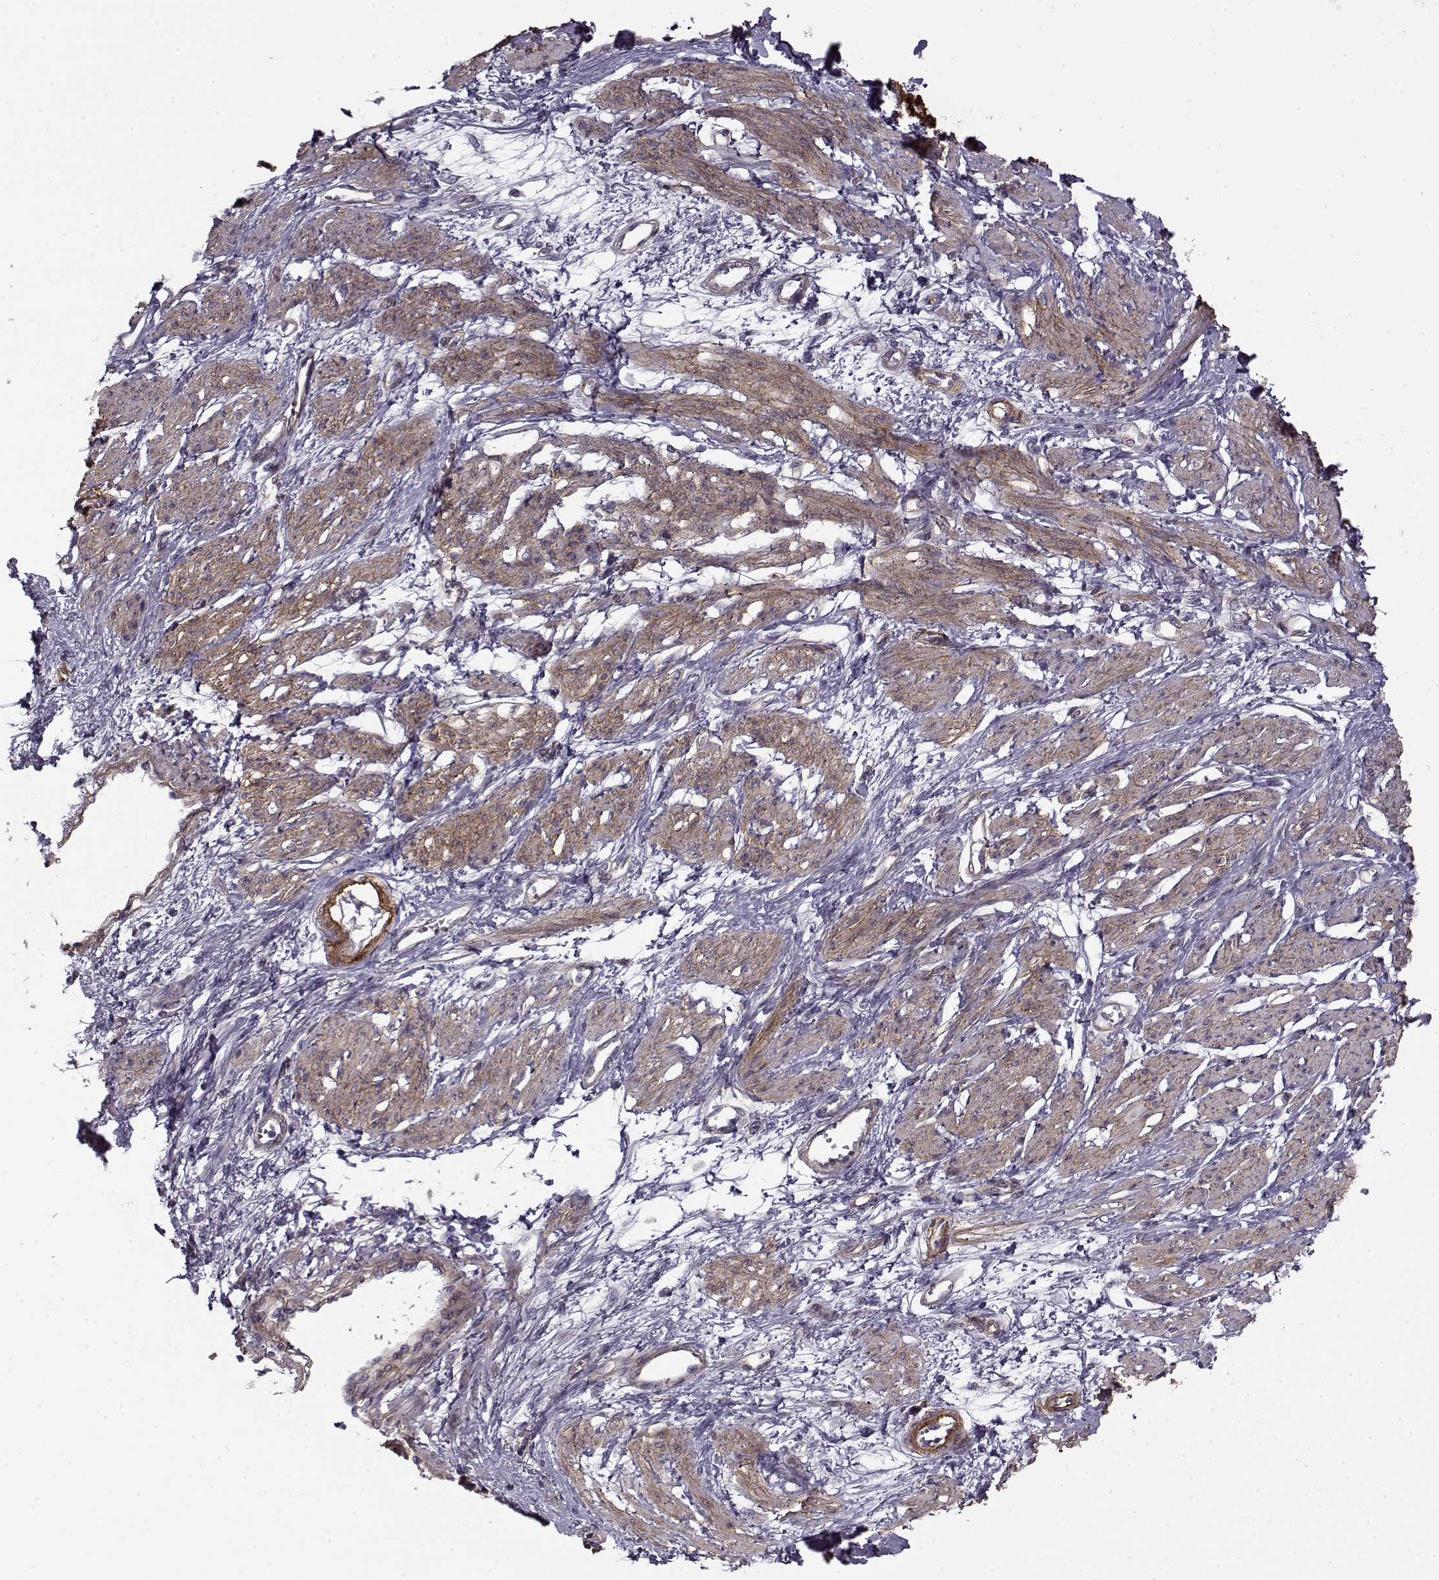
{"staining": {"intensity": "moderate", "quantity": "25%-75%", "location": "cytoplasmic/membranous"}, "tissue": "smooth muscle", "cell_type": "Smooth muscle cells", "image_type": "normal", "snomed": [{"axis": "morphology", "description": "Normal tissue, NOS"}, {"axis": "topography", "description": "Smooth muscle"}, {"axis": "topography", "description": "Uterus"}], "caption": "Immunohistochemical staining of benign smooth muscle shows medium levels of moderate cytoplasmic/membranous expression in approximately 25%-75% of smooth muscle cells. Ihc stains the protein of interest in brown and the nuclei are stained blue.", "gene": "LAMB2", "patient": {"sex": "female", "age": 39}}